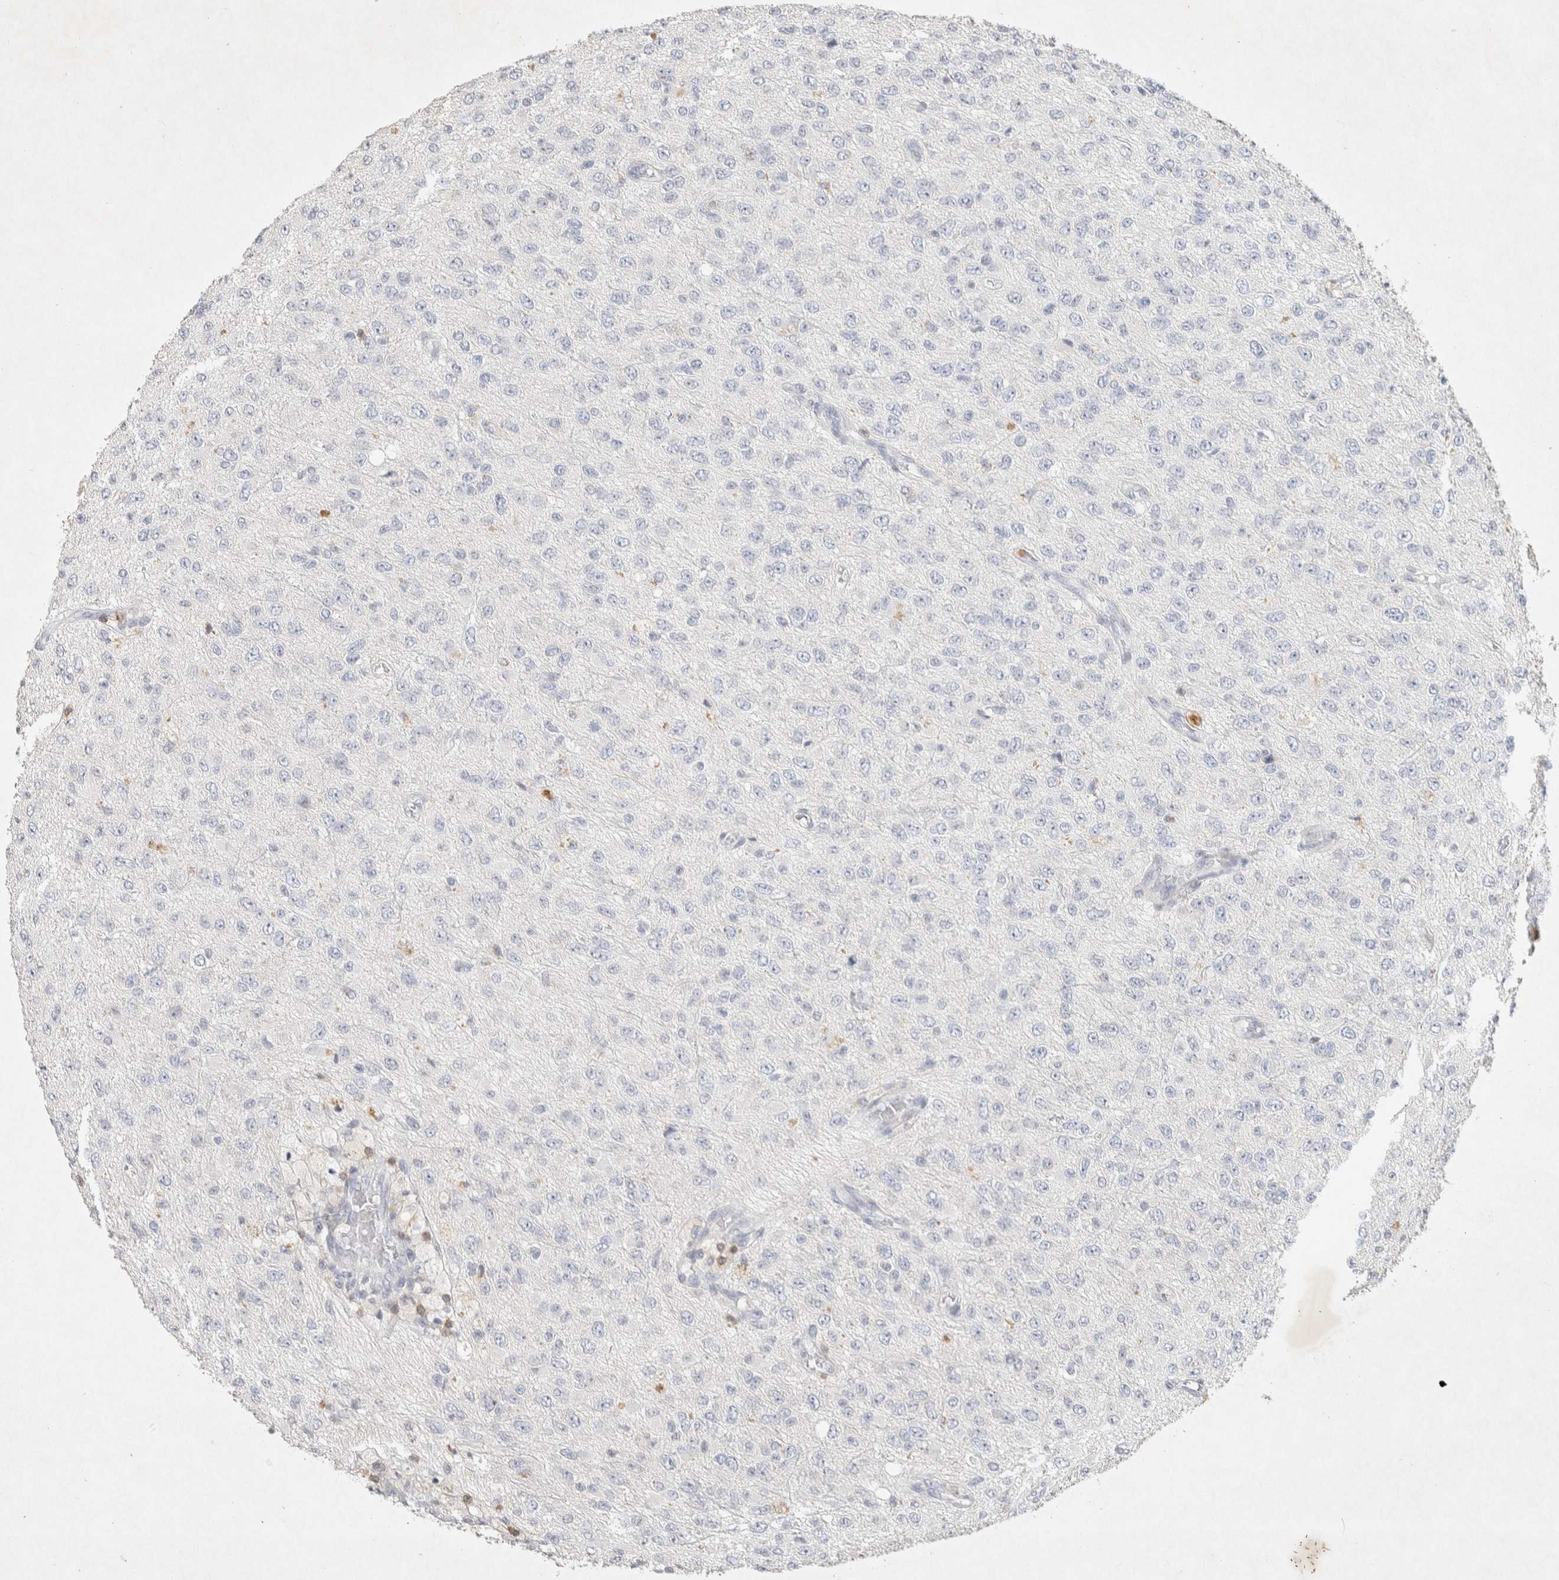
{"staining": {"intensity": "negative", "quantity": "none", "location": "none"}, "tissue": "glioma", "cell_type": "Tumor cells", "image_type": "cancer", "snomed": [{"axis": "morphology", "description": "Glioma, malignant, High grade"}, {"axis": "topography", "description": "pancreas cauda"}], "caption": "Immunohistochemistry (IHC) histopathology image of neoplastic tissue: human malignant glioma (high-grade) stained with DAB (3,3'-diaminobenzidine) demonstrates no significant protein expression in tumor cells. (Stains: DAB (3,3'-diaminobenzidine) IHC with hematoxylin counter stain, Microscopy: brightfield microscopy at high magnification).", "gene": "RAC2", "patient": {"sex": "male", "age": 60}}